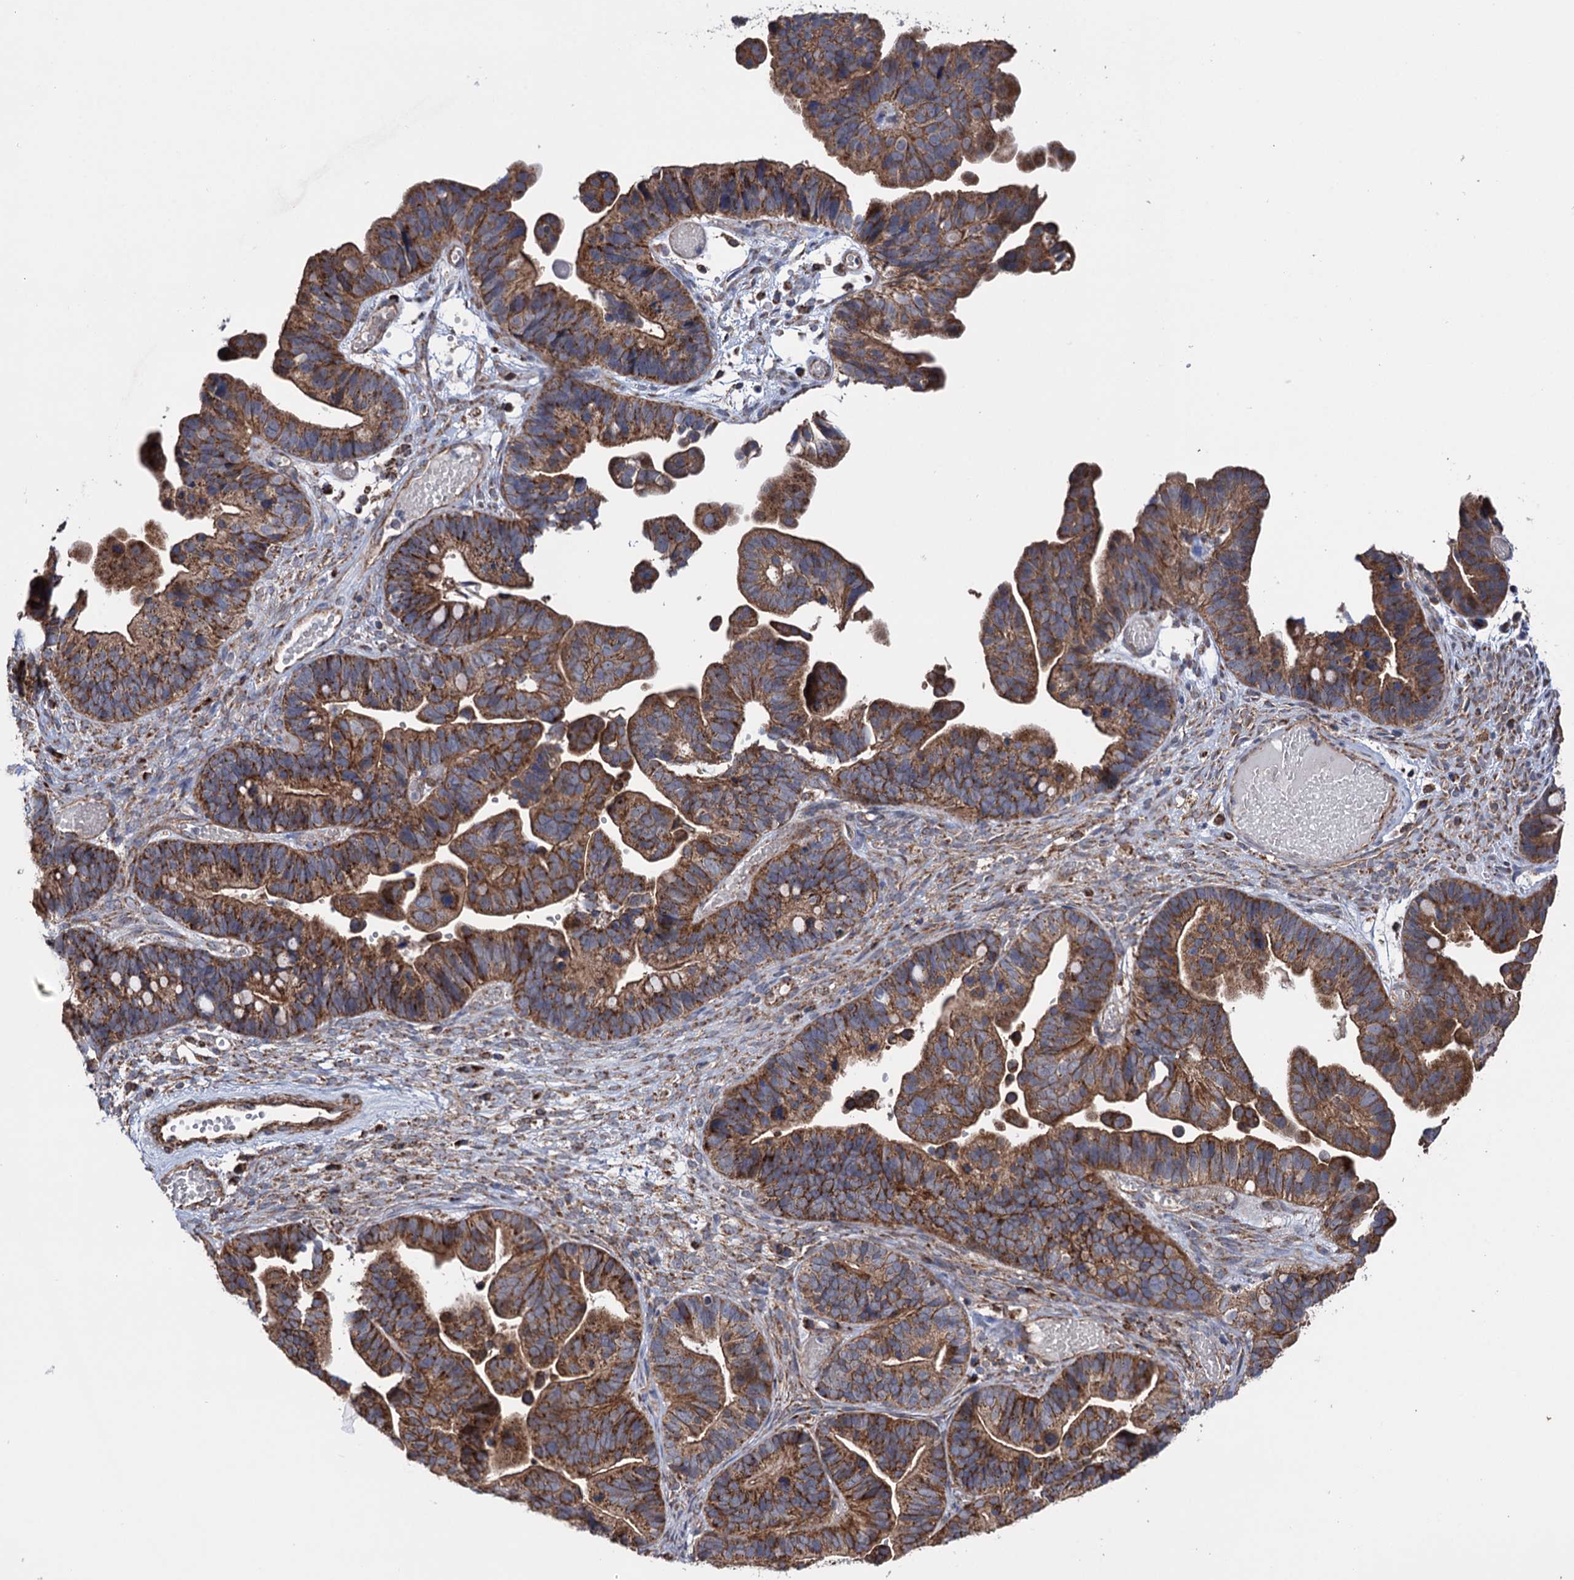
{"staining": {"intensity": "strong", "quantity": ">75%", "location": "cytoplasmic/membranous"}, "tissue": "ovarian cancer", "cell_type": "Tumor cells", "image_type": "cancer", "snomed": [{"axis": "morphology", "description": "Cystadenocarcinoma, serous, NOS"}, {"axis": "topography", "description": "Ovary"}], "caption": "Immunohistochemical staining of serous cystadenocarcinoma (ovarian) demonstrates high levels of strong cytoplasmic/membranous positivity in about >75% of tumor cells.", "gene": "SUCLA2", "patient": {"sex": "female", "age": 56}}